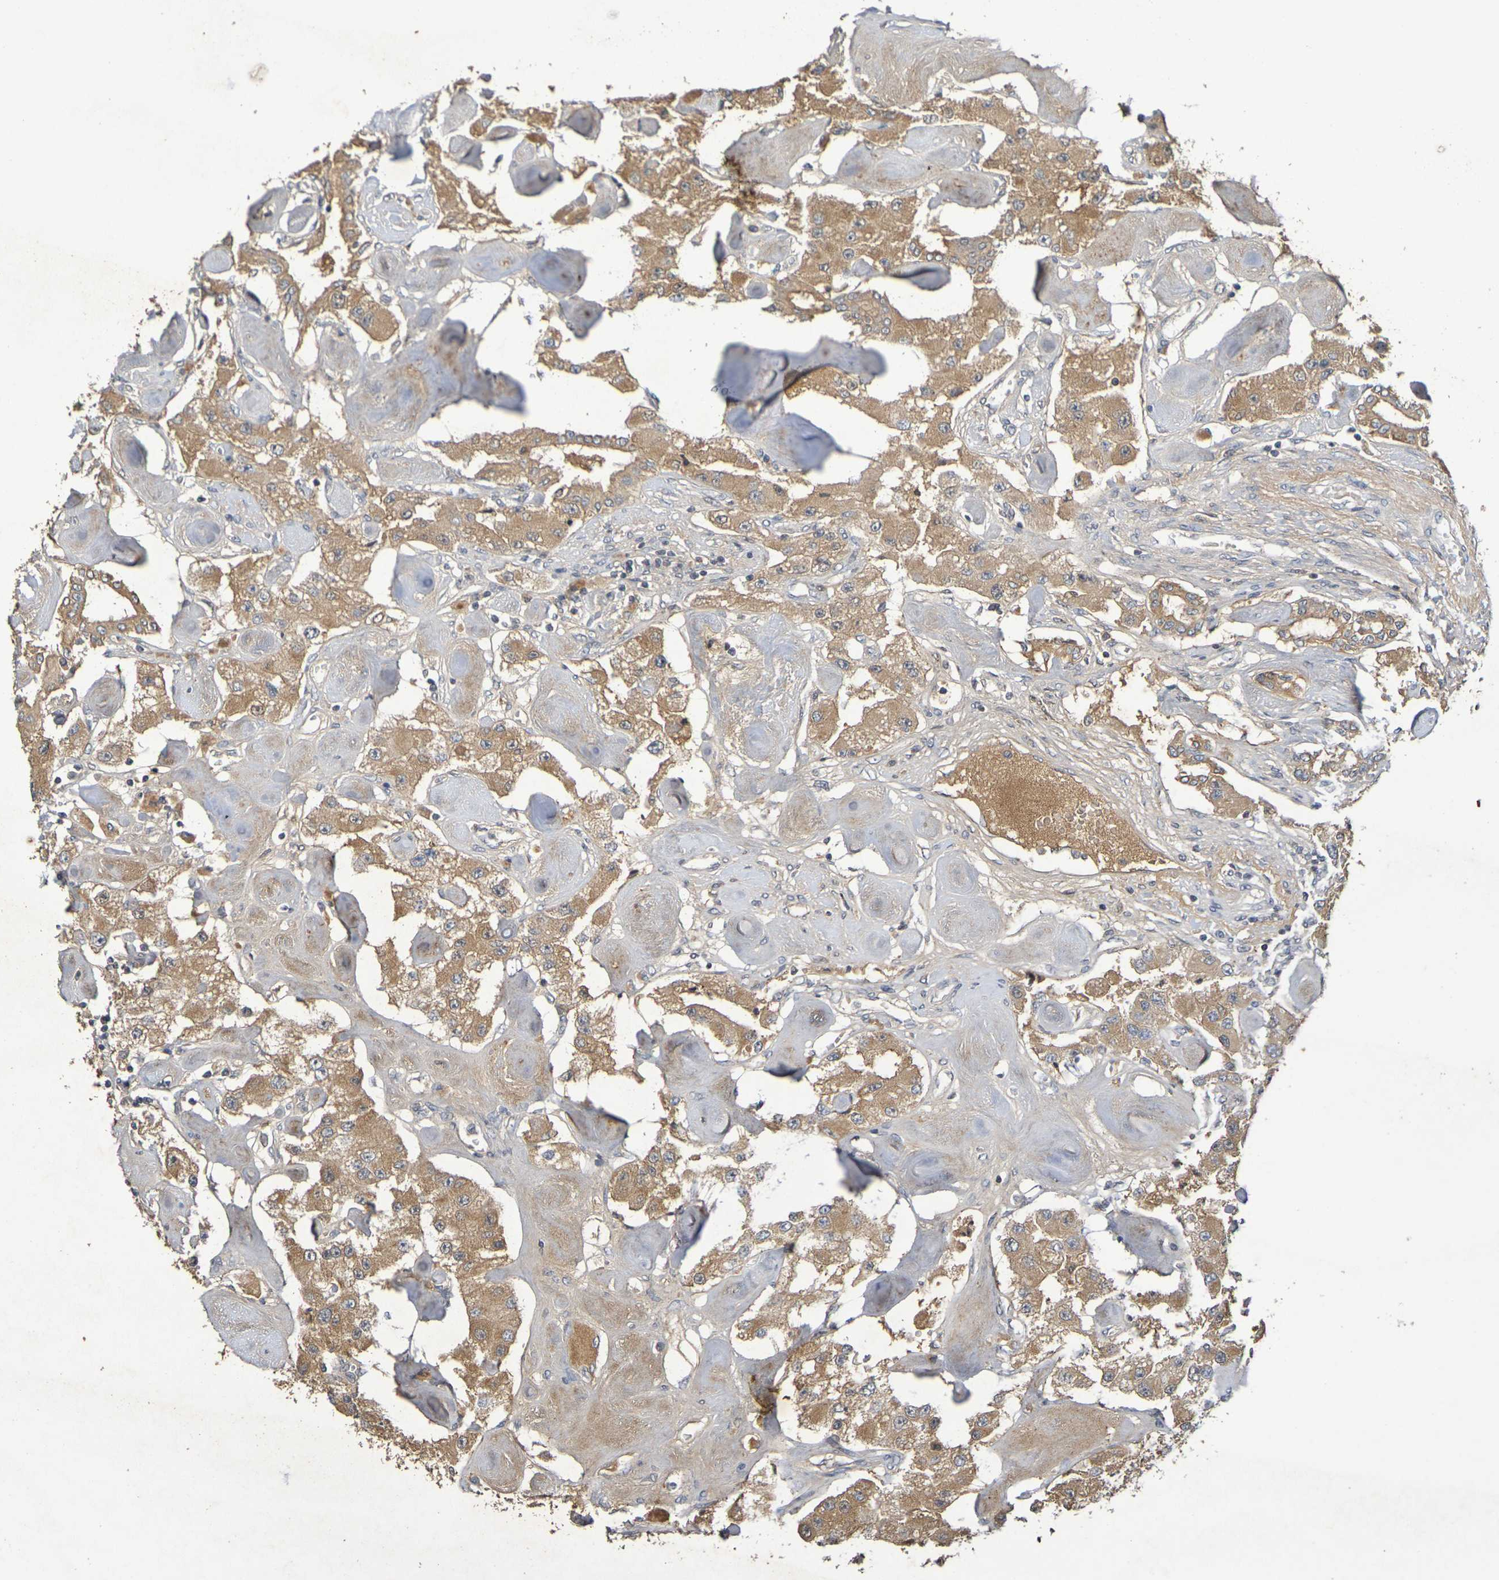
{"staining": {"intensity": "moderate", "quantity": ">75%", "location": "cytoplasmic/membranous"}, "tissue": "carcinoid", "cell_type": "Tumor cells", "image_type": "cancer", "snomed": [{"axis": "morphology", "description": "Carcinoid, malignant, NOS"}, {"axis": "topography", "description": "Pancreas"}], "caption": "Tumor cells display moderate cytoplasmic/membranous positivity in approximately >75% of cells in carcinoid.", "gene": "TERF2", "patient": {"sex": "male", "age": 41}}